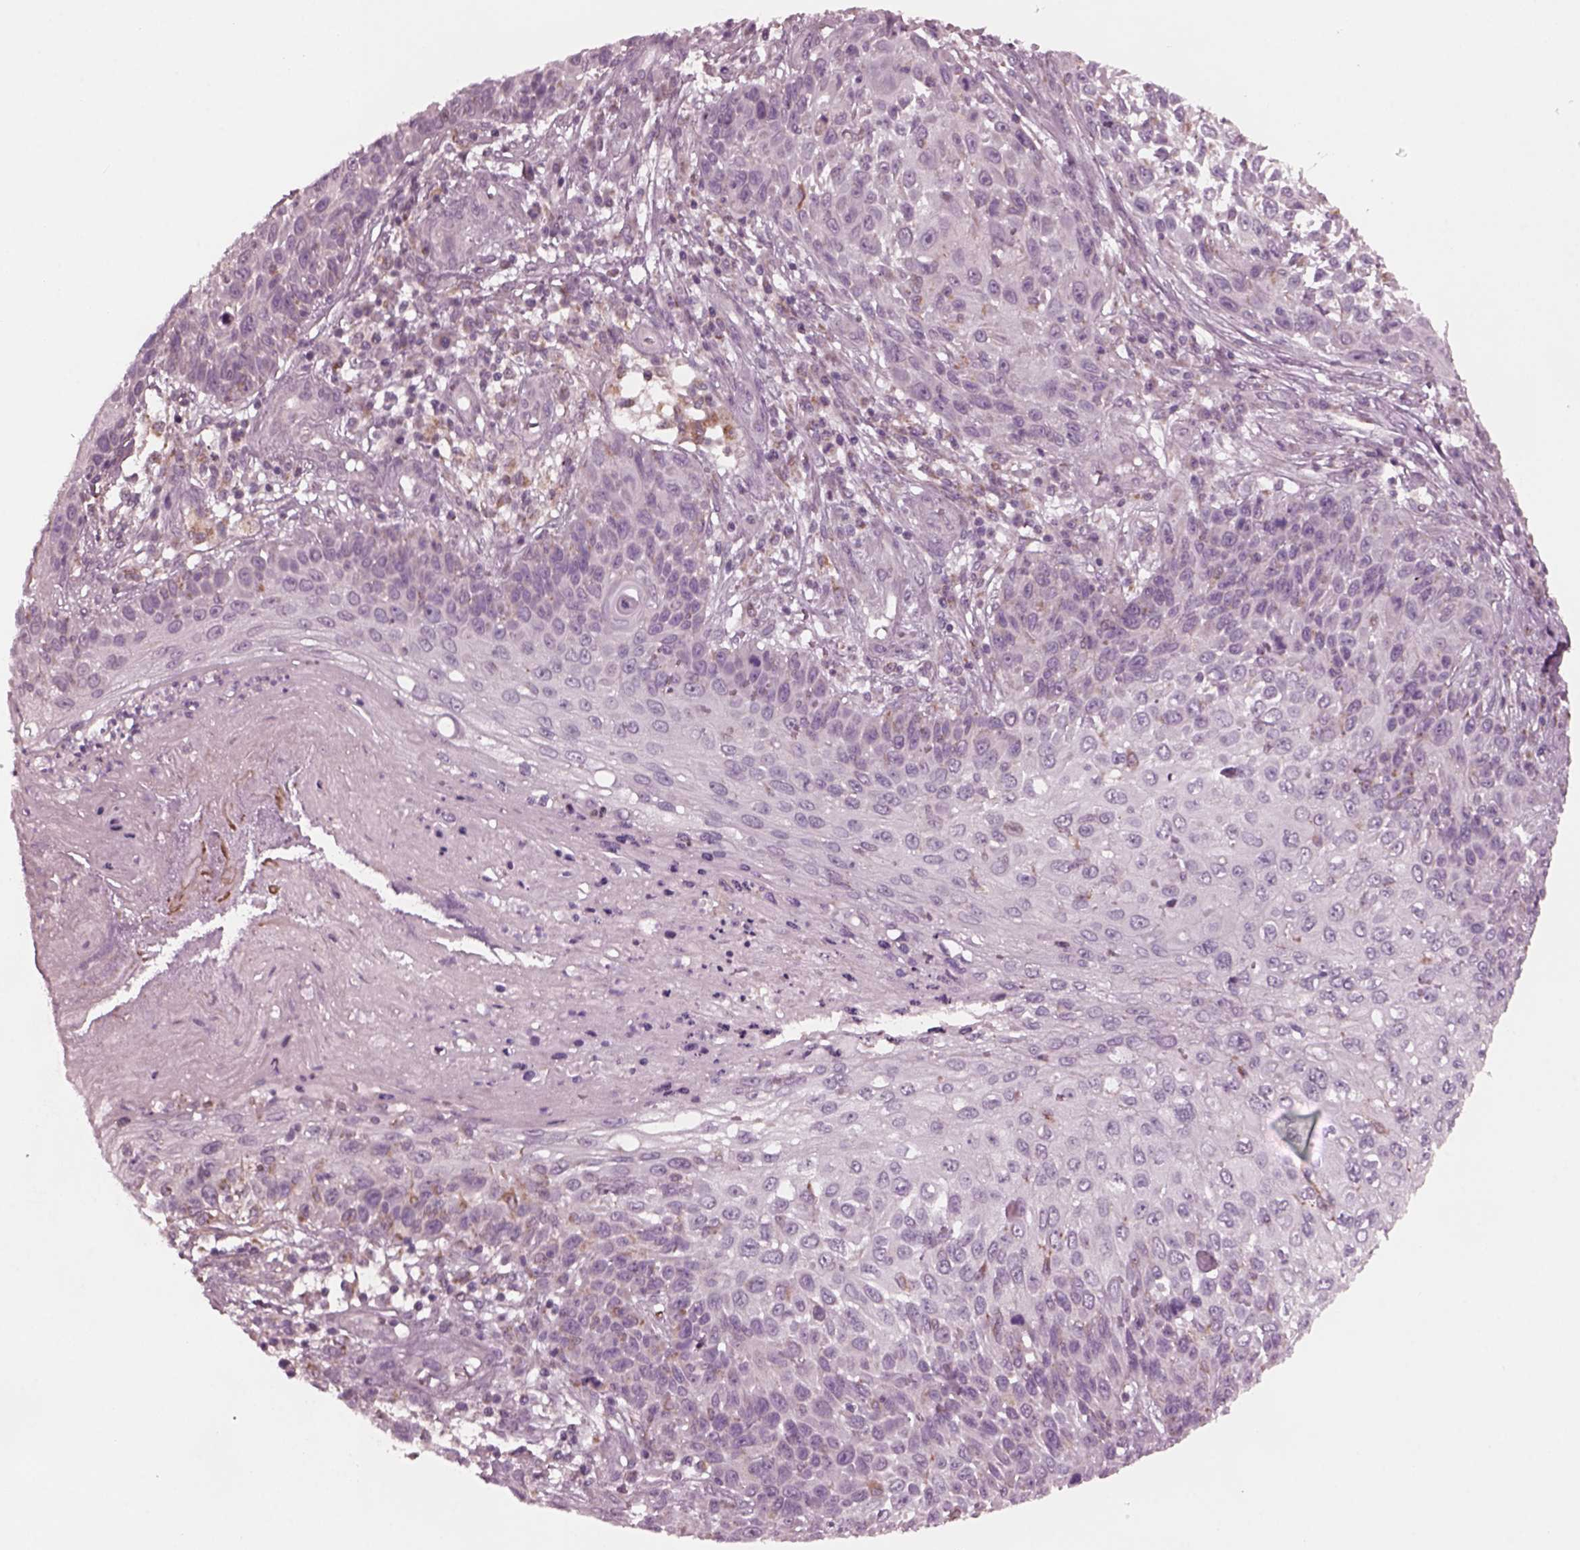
{"staining": {"intensity": "weak", "quantity": "<25%", "location": "cytoplasmic/membranous"}, "tissue": "skin cancer", "cell_type": "Tumor cells", "image_type": "cancer", "snomed": [{"axis": "morphology", "description": "Squamous cell carcinoma, NOS"}, {"axis": "topography", "description": "Skin"}], "caption": "A photomicrograph of human squamous cell carcinoma (skin) is negative for staining in tumor cells.", "gene": "CELSR3", "patient": {"sex": "male", "age": 92}}